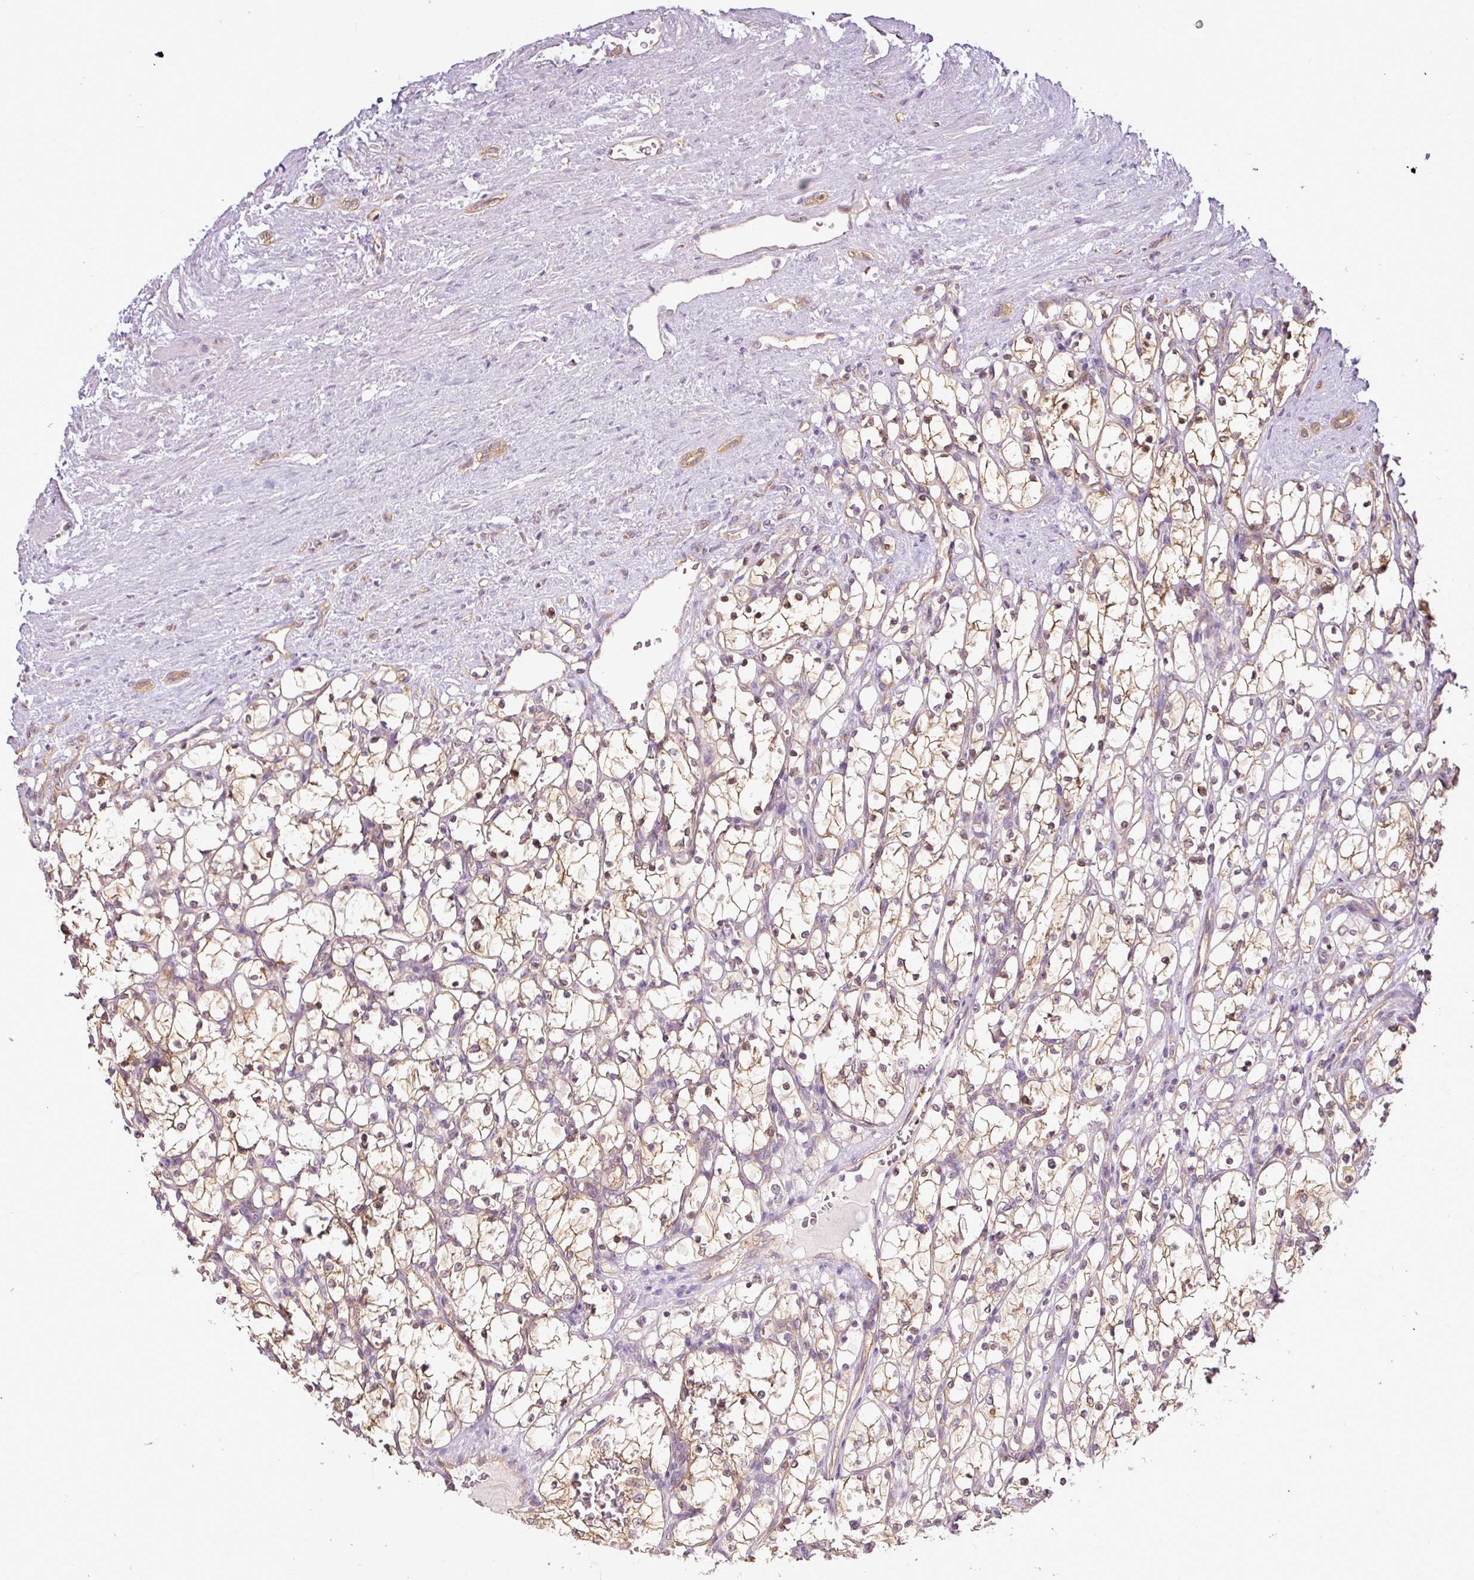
{"staining": {"intensity": "weak", "quantity": "25%-75%", "location": "cytoplasmic/membranous"}, "tissue": "renal cancer", "cell_type": "Tumor cells", "image_type": "cancer", "snomed": [{"axis": "morphology", "description": "Adenocarcinoma, NOS"}, {"axis": "topography", "description": "Kidney"}], "caption": "Protein analysis of renal cancer tissue displays weak cytoplasmic/membranous positivity in approximately 25%-75% of tumor cells. (DAB (3,3'-diaminobenzidine) IHC with brightfield microscopy, high magnification).", "gene": "ANKRD18A", "patient": {"sex": "female", "age": 69}}